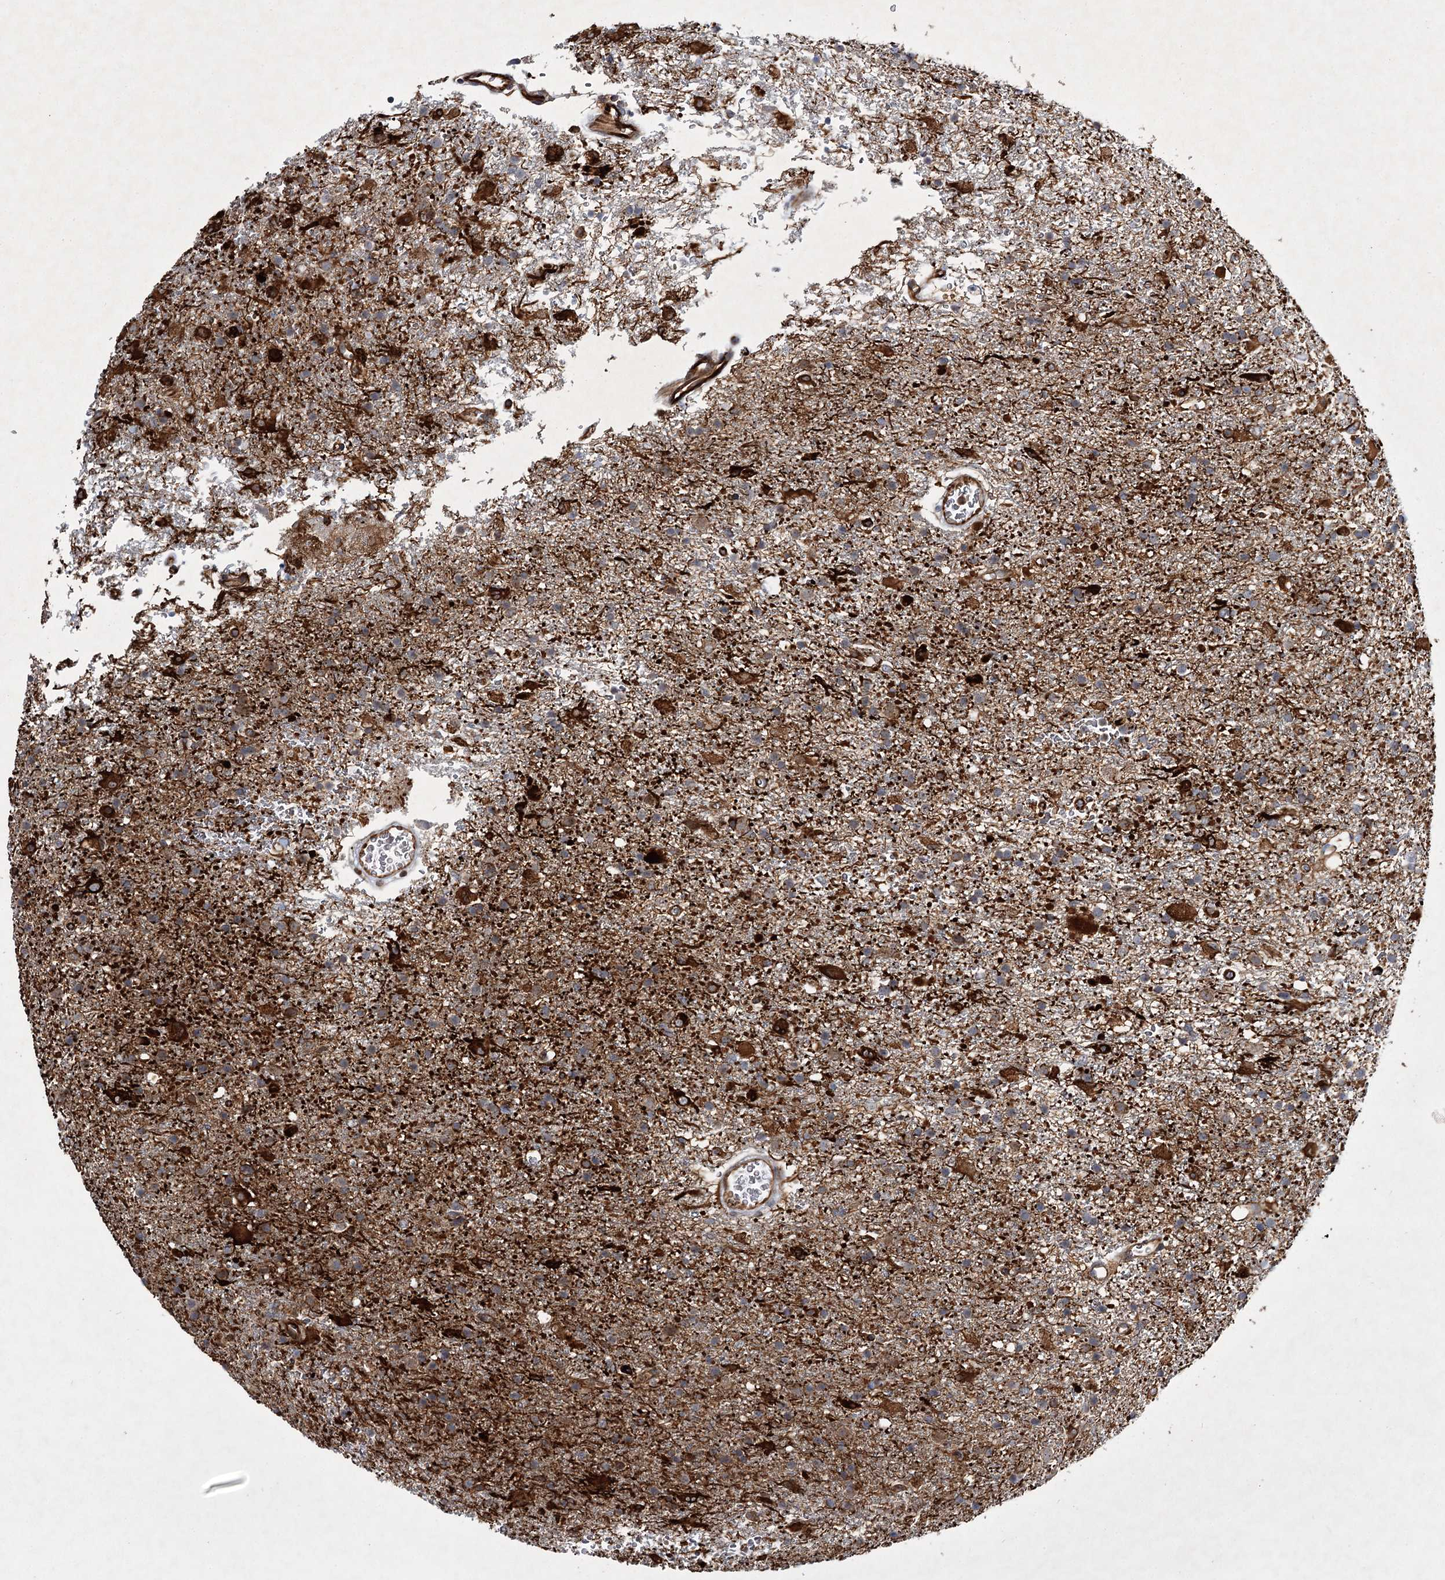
{"staining": {"intensity": "strong", "quantity": "<25%", "location": "cytoplasmic/membranous"}, "tissue": "glioma", "cell_type": "Tumor cells", "image_type": "cancer", "snomed": [{"axis": "morphology", "description": "Glioma, malignant, Low grade"}, {"axis": "topography", "description": "Brain"}], "caption": "Immunohistochemical staining of human malignant low-grade glioma shows strong cytoplasmic/membranous protein staining in about <25% of tumor cells.", "gene": "DPEP2", "patient": {"sex": "male", "age": 65}}